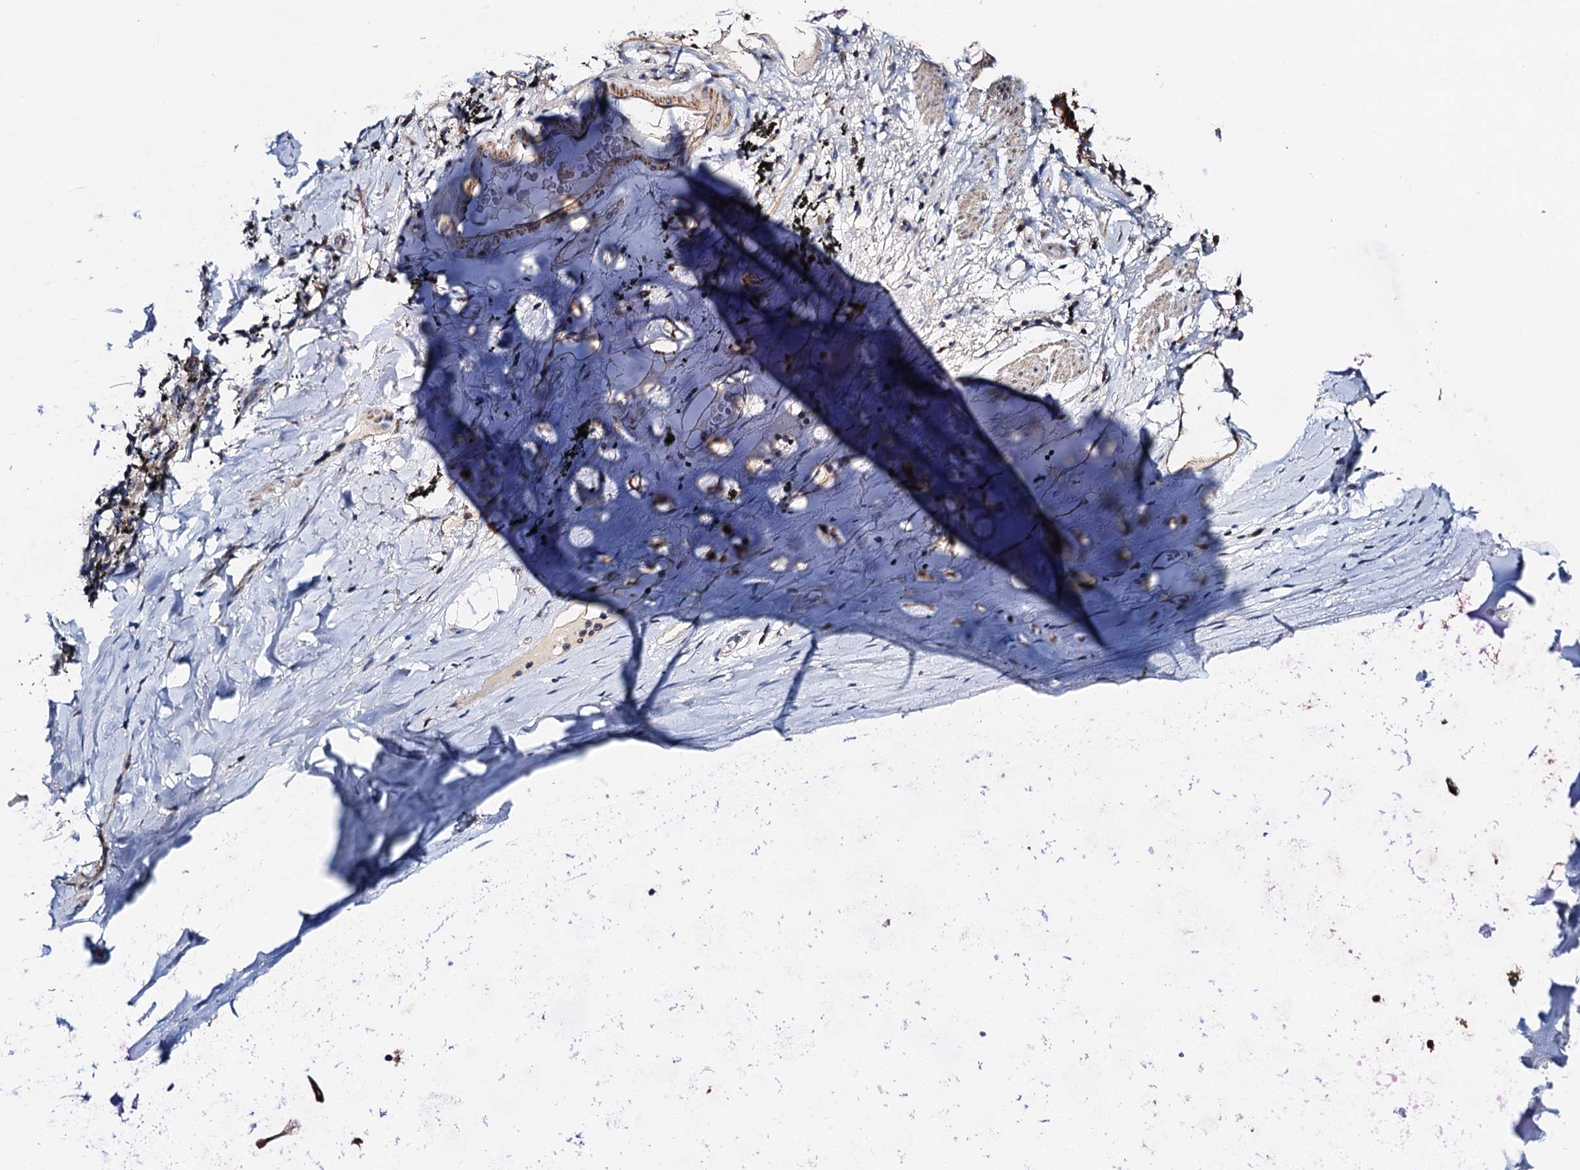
{"staining": {"intensity": "negative", "quantity": "none", "location": "none"}, "tissue": "adipose tissue", "cell_type": "Adipocytes", "image_type": "normal", "snomed": [{"axis": "morphology", "description": "Normal tissue, NOS"}, {"axis": "topography", "description": "Lymph node"}, {"axis": "topography", "description": "Bronchus"}], "caption": "There is no significant positivity in adipocytes of adipose tissue. Nuclei are stained in blue.", "gene": "NBEA", "patient": {"sex": "male", "age": 63}}